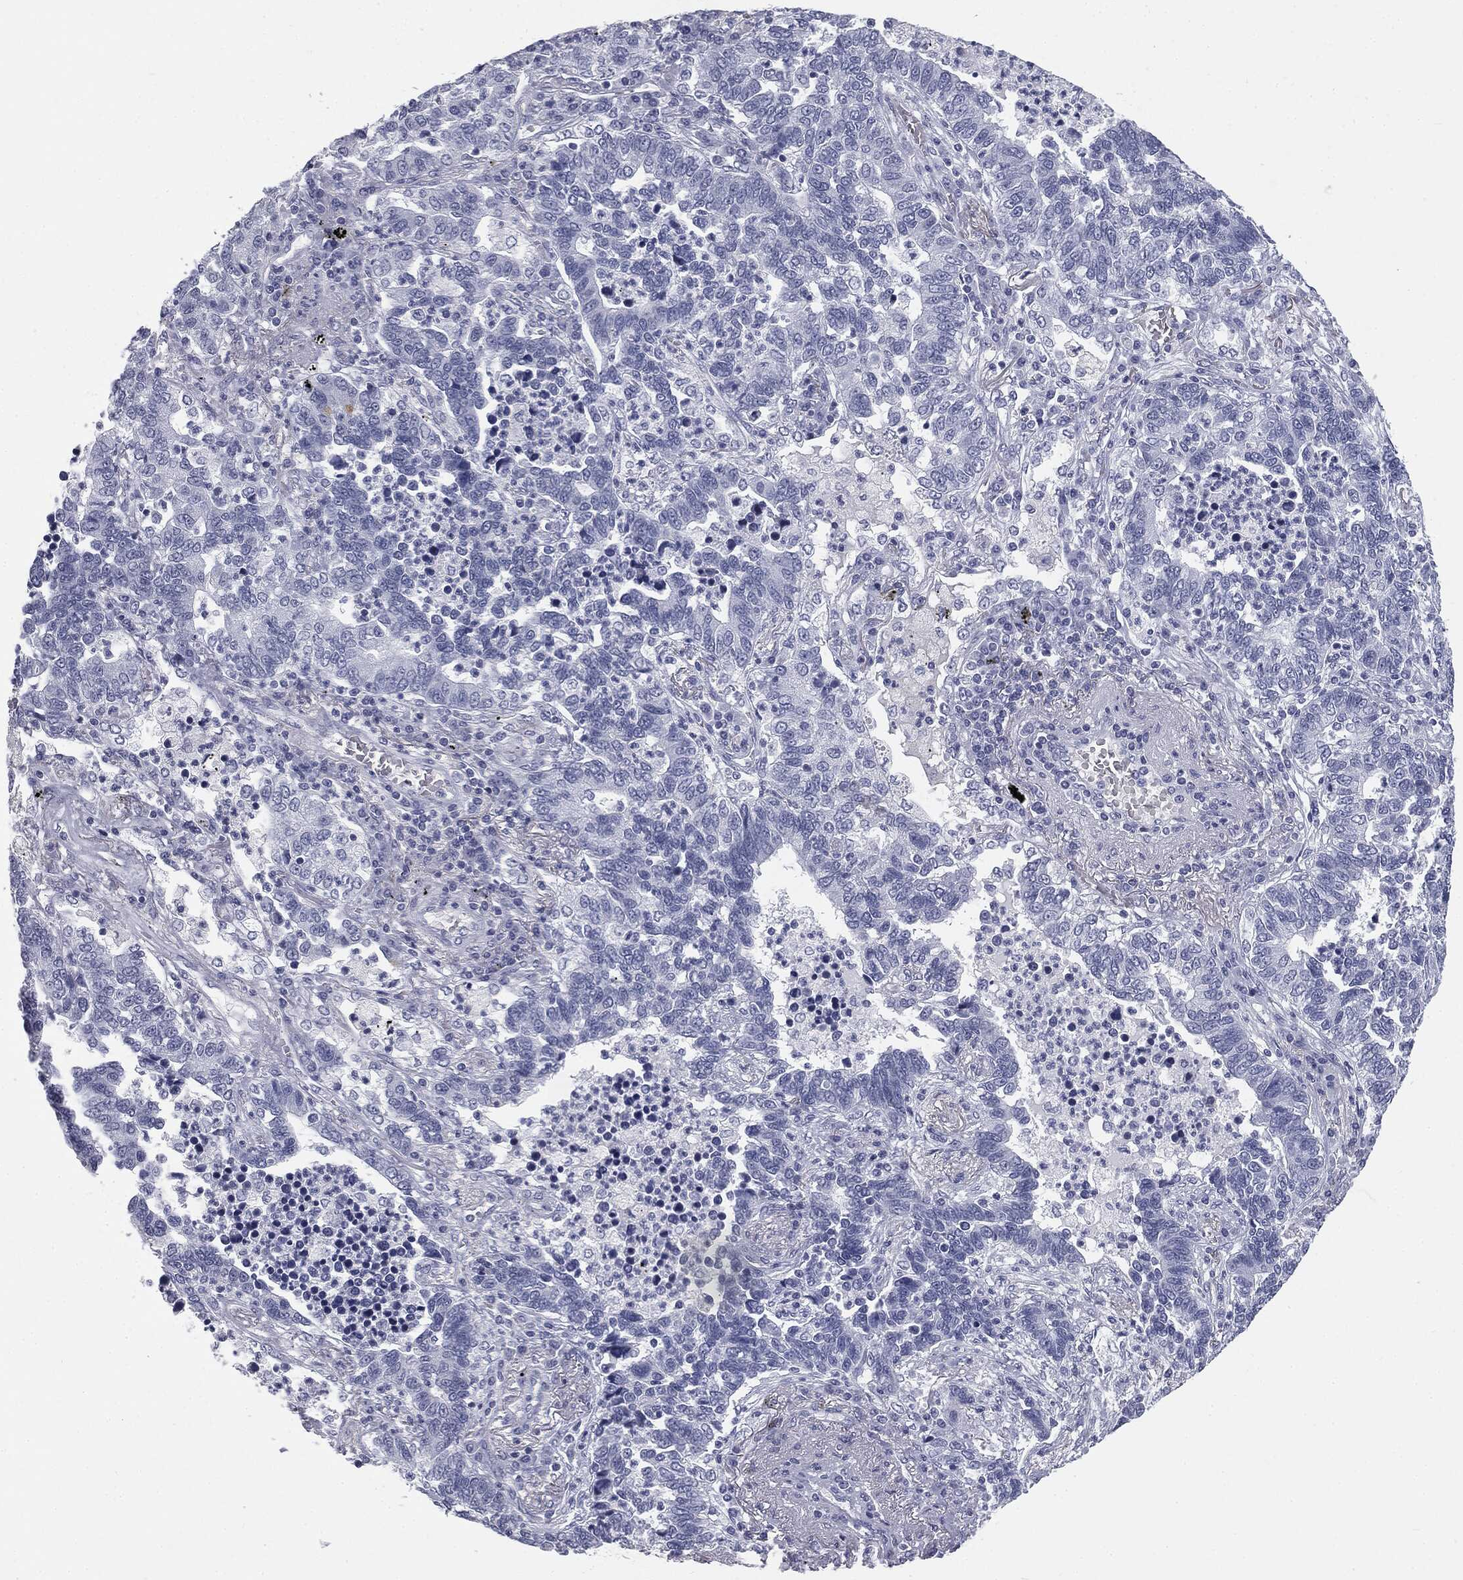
{"staining": {"intensity": "negative", "quantity": "none", "location": "none"}, "tissue": "lung cancer", "cell_type": "Tumor cells", "image_type": "cancer", "snomed": [{"axis": "morphology", "description": "Adenocarcinoma, NOS"}, {"axis": "topography", "description": "Lung"}], "caption": "Tumor cells are negative for protein expression in human adenocarcinoma (lung). The staining was performed using DAB (3,3'-diaminobenzidine) to visualize the protein expression in brown, while the nuclei were stained in blue with hematoxylin (Magnification: 20x).", "gene": "TPO", "patient": {"sex": "female", "age": 57}}